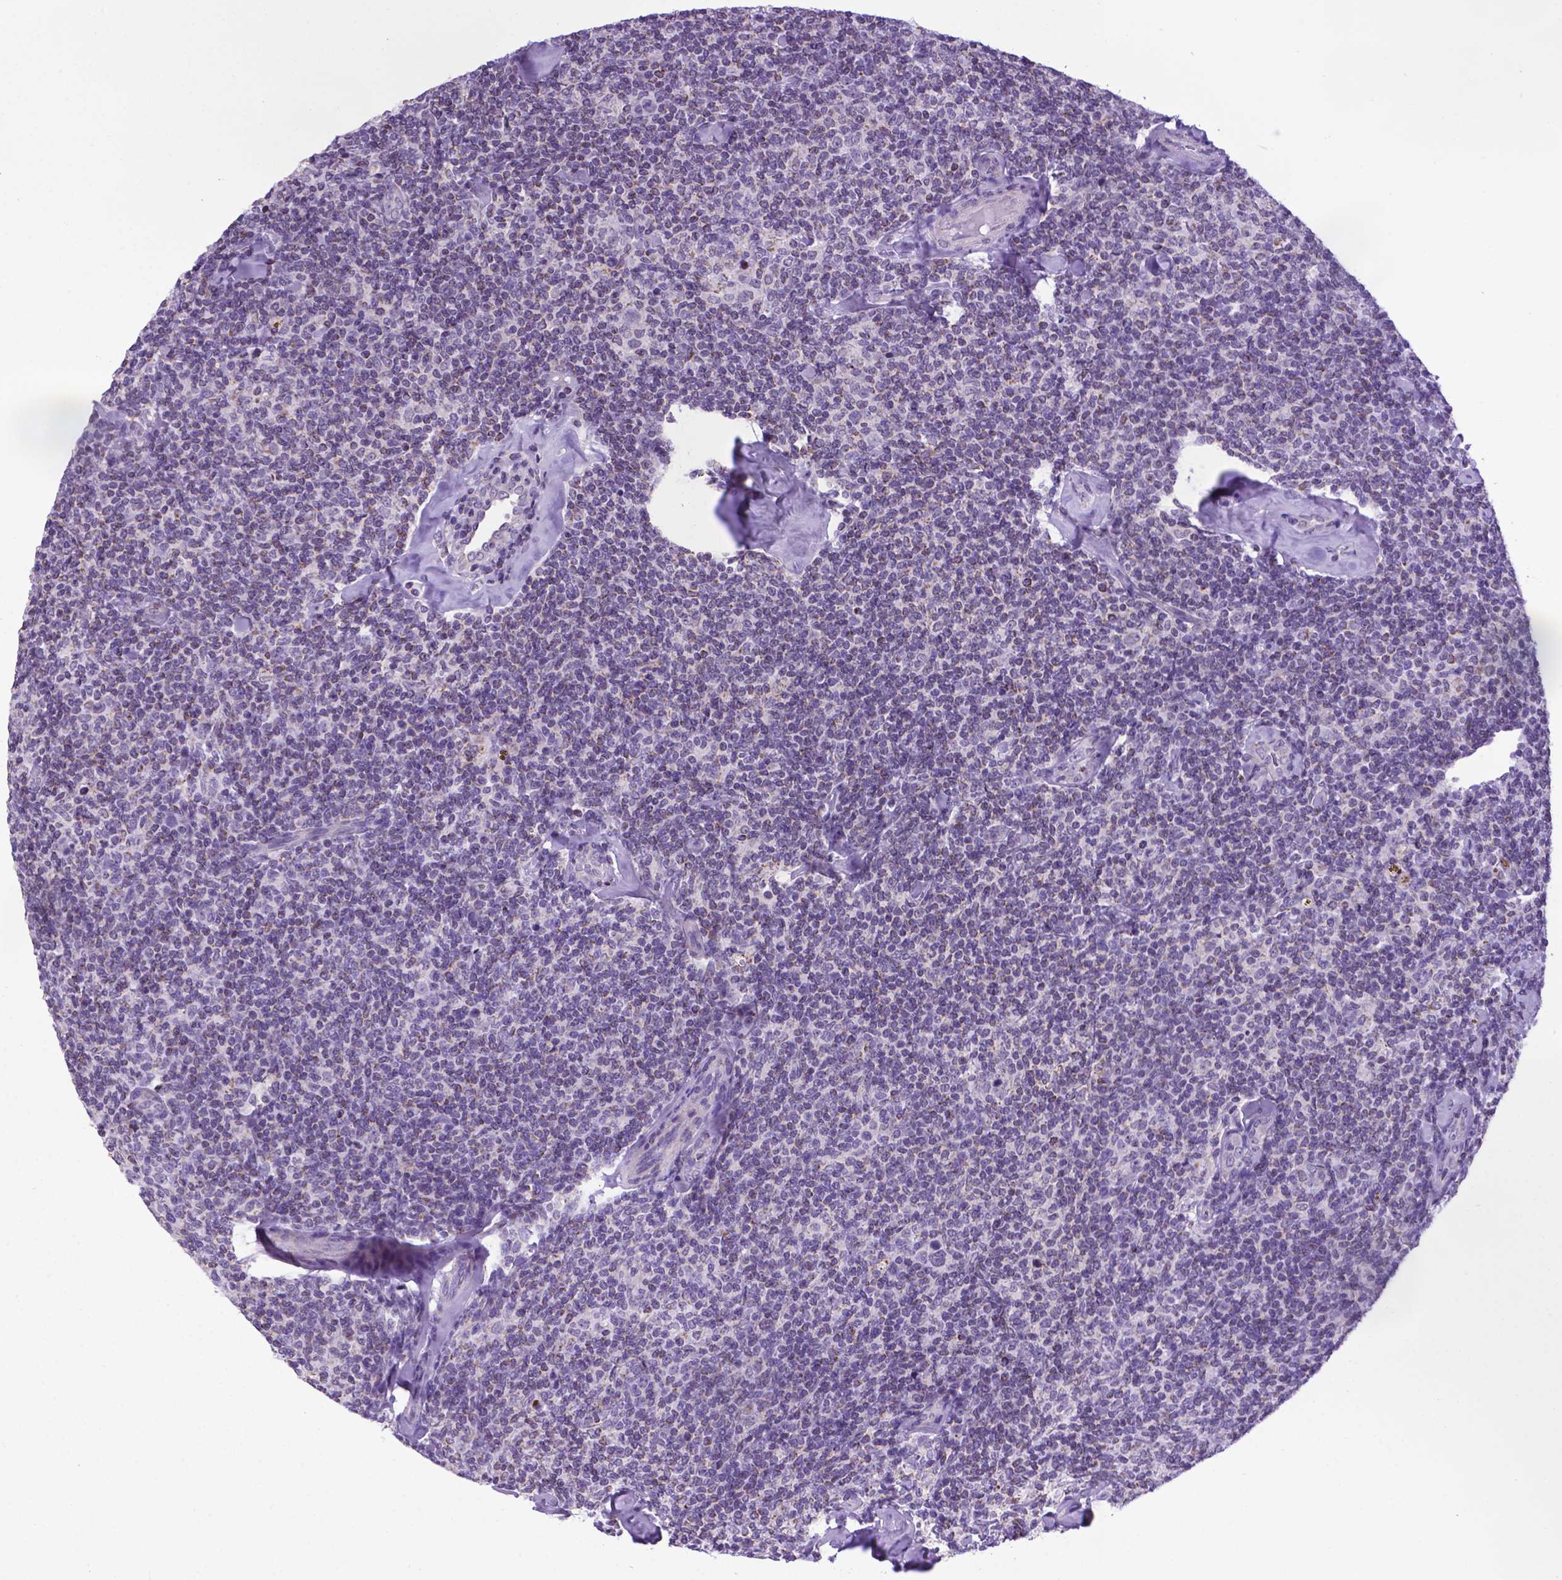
{"staining": {"intensity": "moderate", "quantity": "<25%", "location": "cytoplasmic/membranous"}, "tissue": "lymphoma", "cell_type": "Tumor cells", "image_type": "cancer", "snomed": [{"axis": "morphology", "description": "Malignant lymphoma, non-Hodgkin's type, Low grade"}, {"axis": "topography", "description": "Lymph node"}], "caption": "Tumor cells demonstrate low levels of moderate cytoplasmic/membranous expression in about <25% of cells in lymphoma. Using DAB (brown) and hematoxylin (blue) stains, captured at high magnification using brightfield microscopy.", "gene": "POU3F3", "patient": {"sex": "female", "age": 56}}